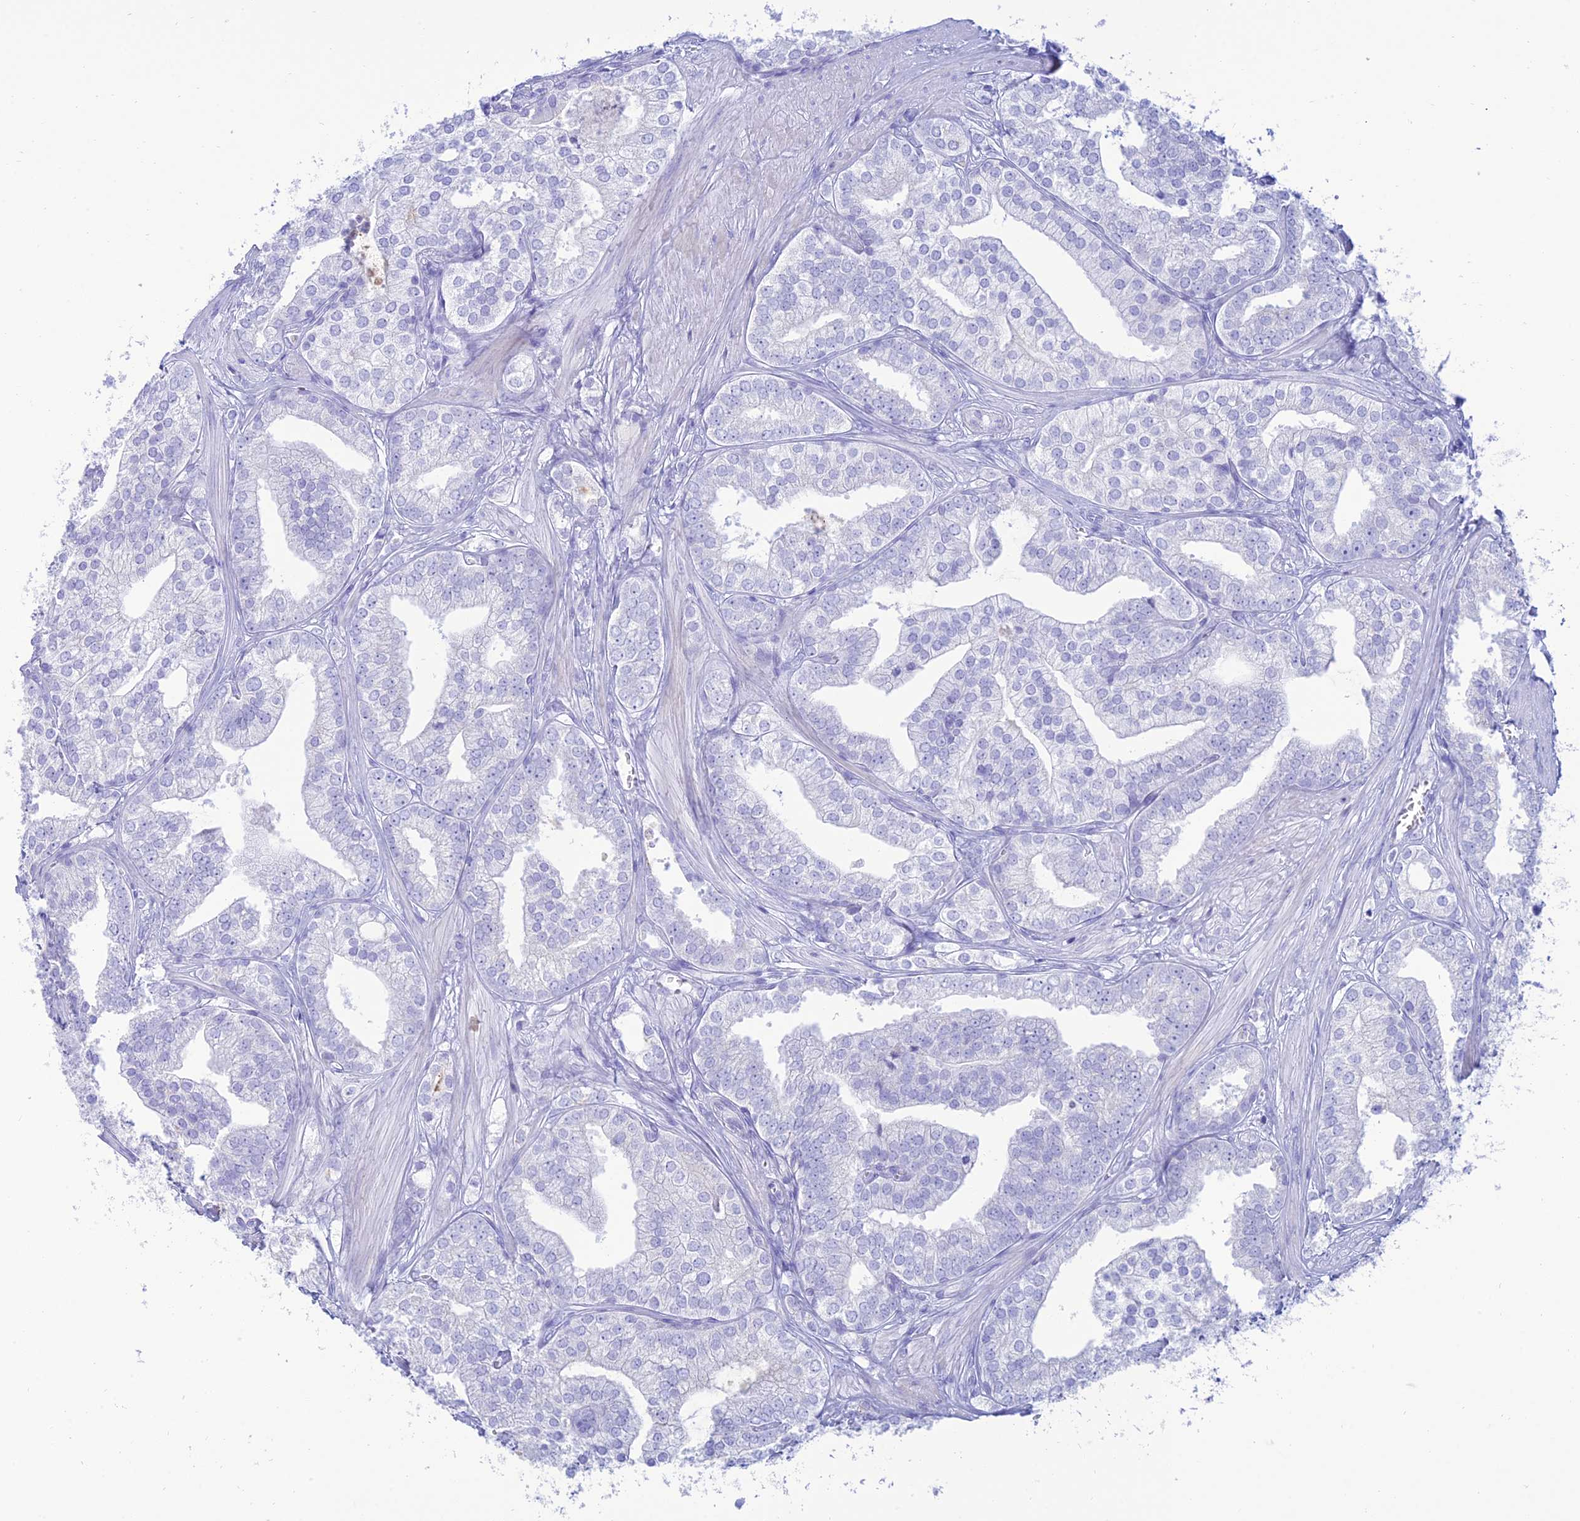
{"staining": {"intensity": "negative", "quantity": "none", "location": "none"}, "tissue": "prostate cancer", "cell_type": "Tumor cells", "image_type": "cancer", "snomed": [{"axis": "morphology", "description": "Adenocarcinoma, High grade"}, {"axis": "topography", "description": "Prostate"}], "caption": "Protein analysis of prostate cancer displays no significant staining in tumor cells.", "gene": "MAL2", "patient": {"sex": "male", "age": 50}}